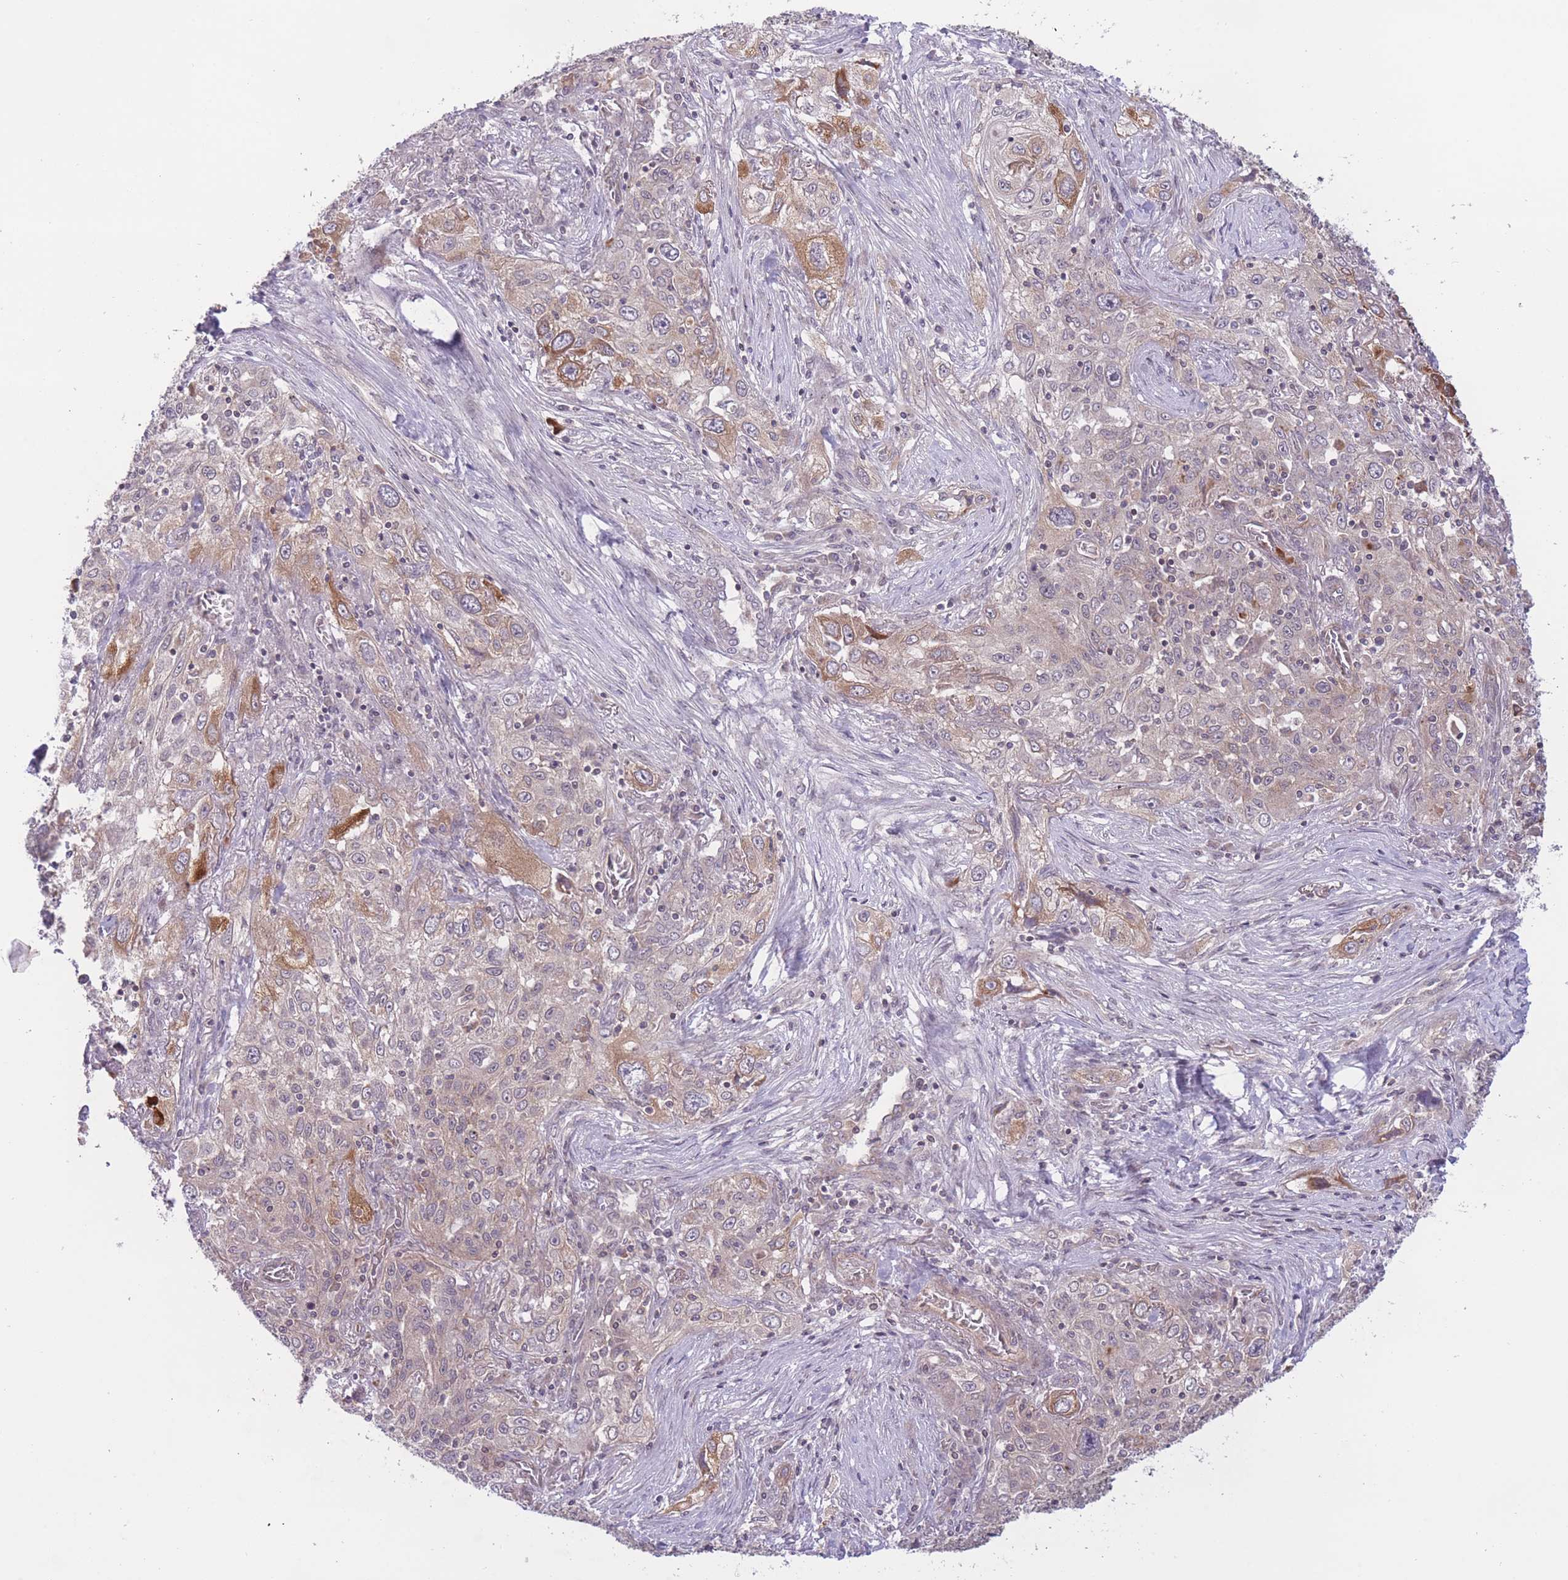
{"staining": {"intensity": "moderate", "quantity": "<25%", "location": "cytoplasmic/membranous"}, "tissue": "lung cancer", "cell_type": "Tumor cells", "image_type": "cancer", "snomed": [{"axis": "morphology", "description": "Squamous cell carcinoma, NOS"}, {"axis": "topography", "description": "Lung"}], "caption": "Protein expression analysis of lung cancer (squamous cell carcinoma) shows moderate cytoplasmic/membranous staining in about <25% of tumor cells.", "gene": "FUT5", "patient": {"sex": "female", "age": 69}}